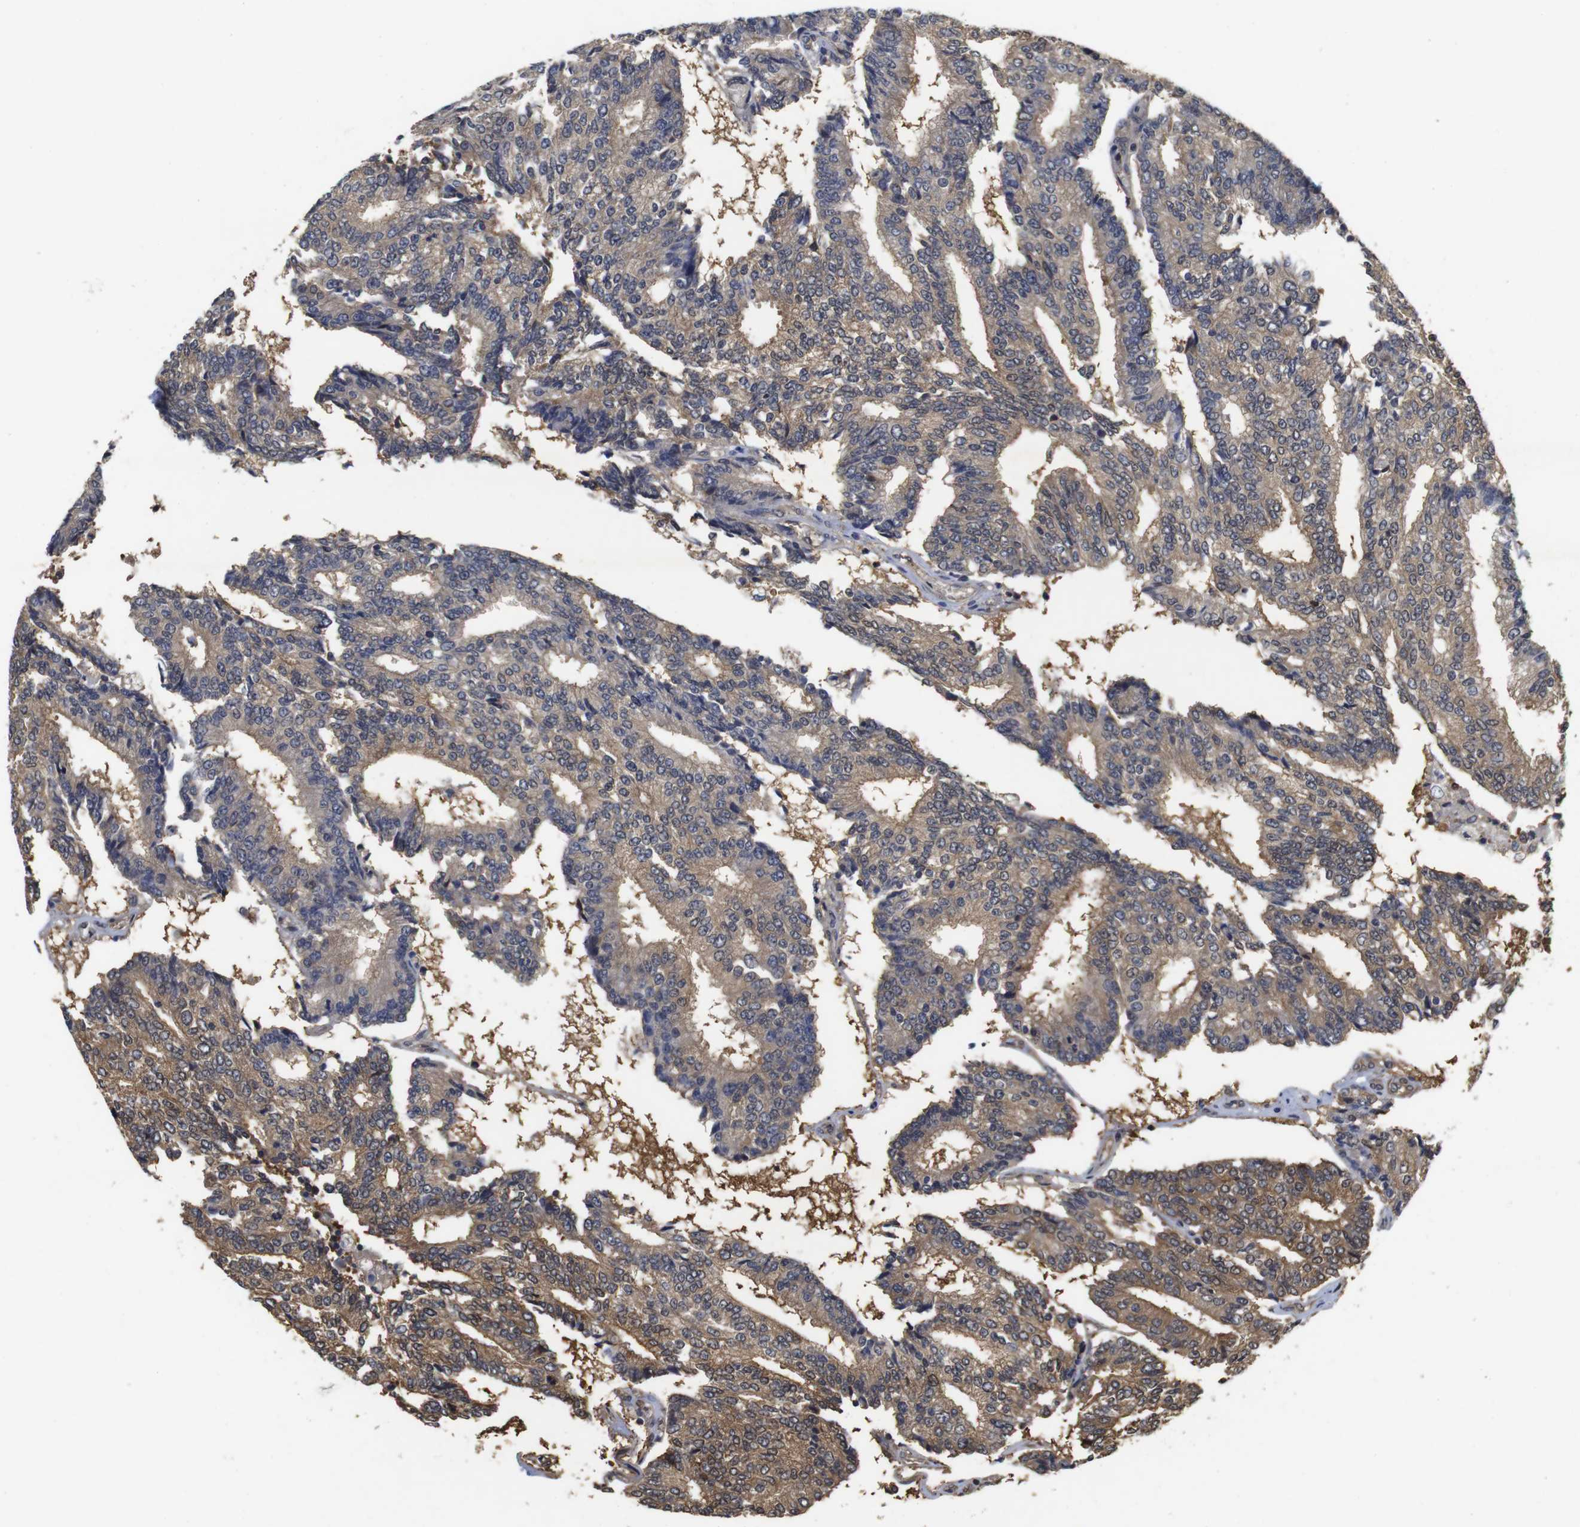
{"staining": {"intensity": "moderate", "quantity": ">75%", "location": "cytoplasmic/membranous"}, "tissue": "prostate cancer", "cell_type": "Tumor cells", "image_type": "cancer", "snomed": [{"axis": "morphology", "description": "Adenocarcinoma, High grade"}, {"axis": "topography", "description": "Prostate"}], "caption": "IHC (DAB) staining of human prostate high-grade adenocarcinoma shows moderate cytoplasmic/membranous protein expression in approximately >75% of tumor cells.", "gene": "SUMO3", "patient": {"sex": "male", "age": 55}}